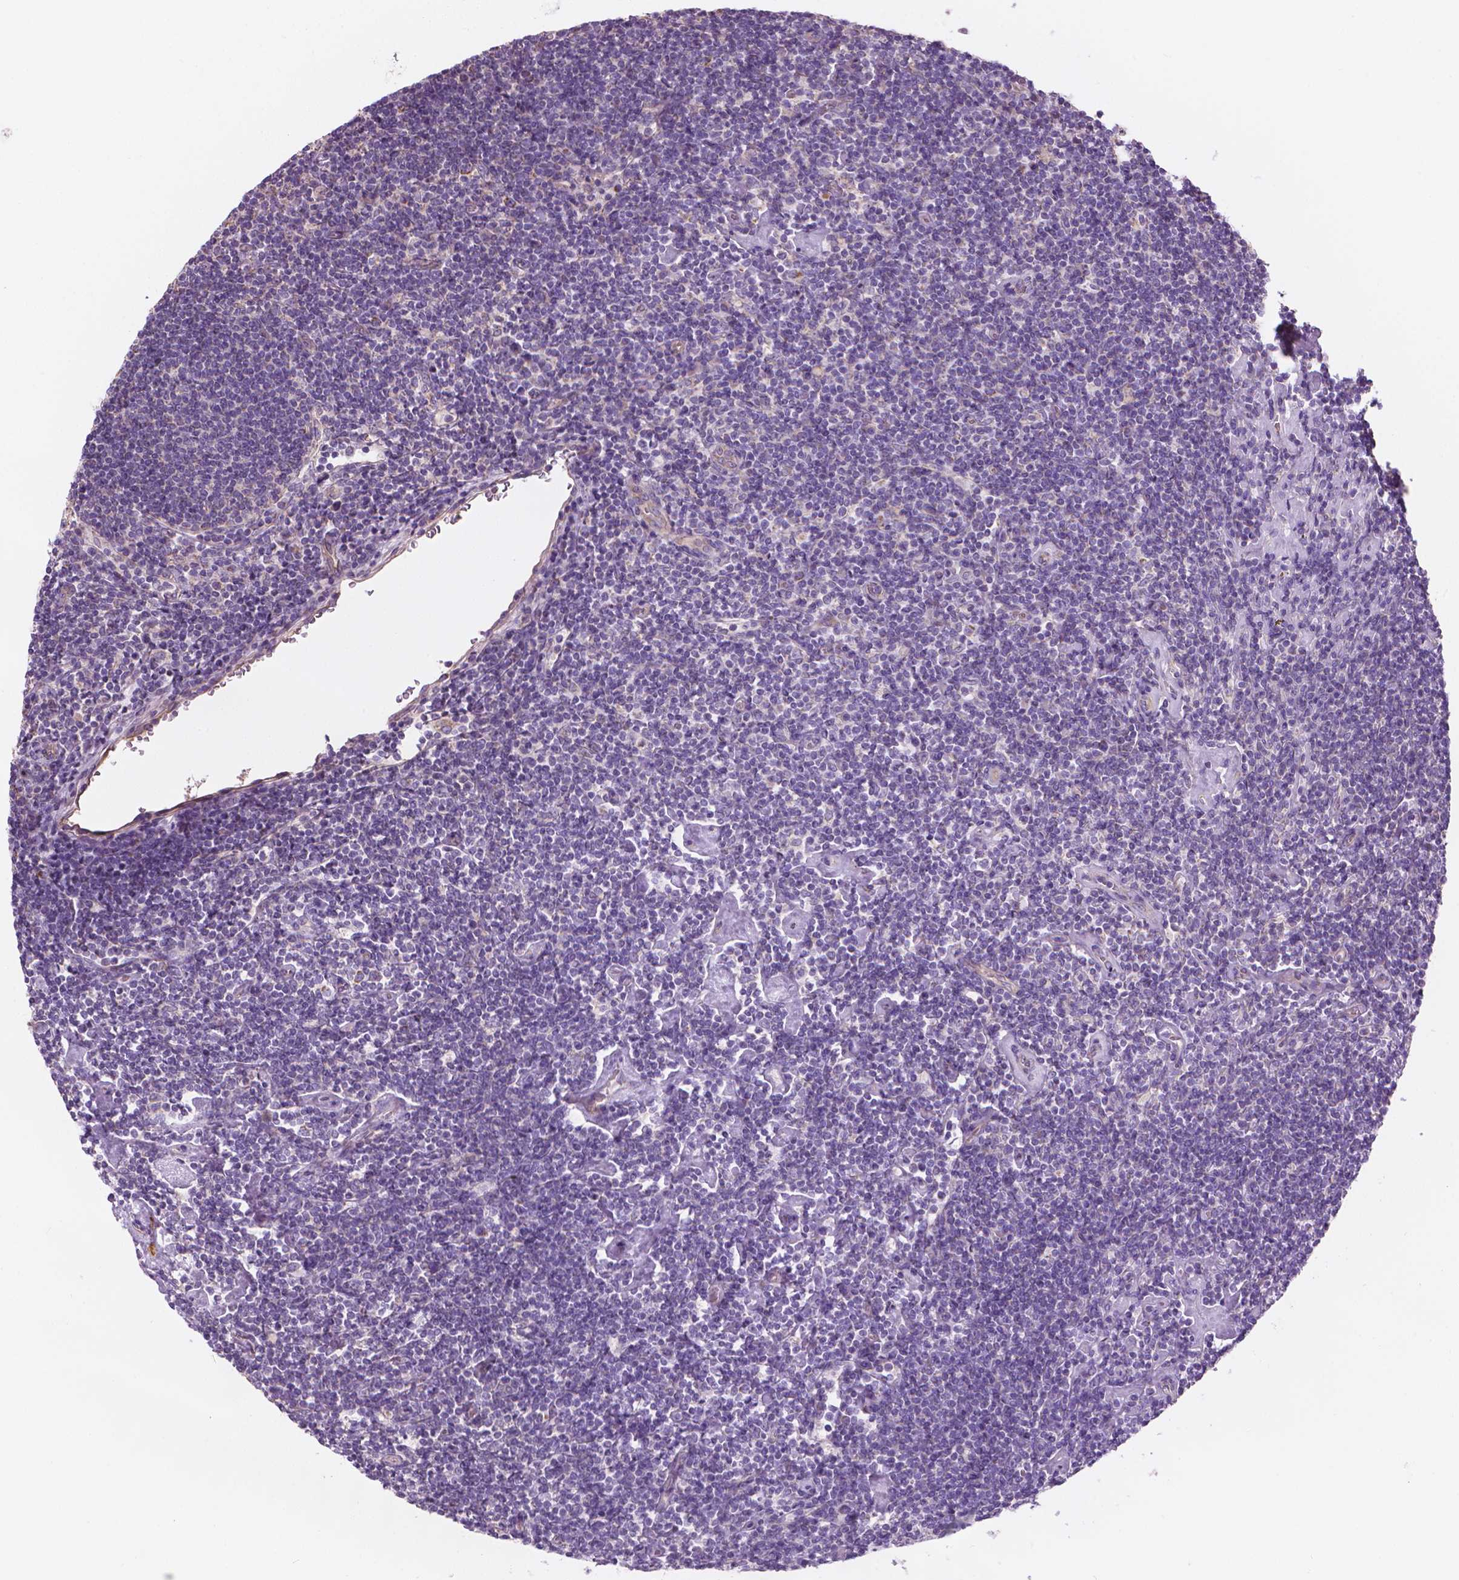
{"staining": {"intensity": "negative", "quantity": "none", "location": "none"}, "tissue": "lymphoma", "cell_type": "Tumor cells", "image_type": "cancer", "snomed": [{"axis": "morphology", "description": "Hodgkin's disease, NOS"}, {"axis": "topography", "description": "Lymph node"}], "caption": "Tumor cells are negative for brown protein staining in Hodgkin's disease.", "gene": "TTC29", "patient": {"sex": "male", "age": 40}}